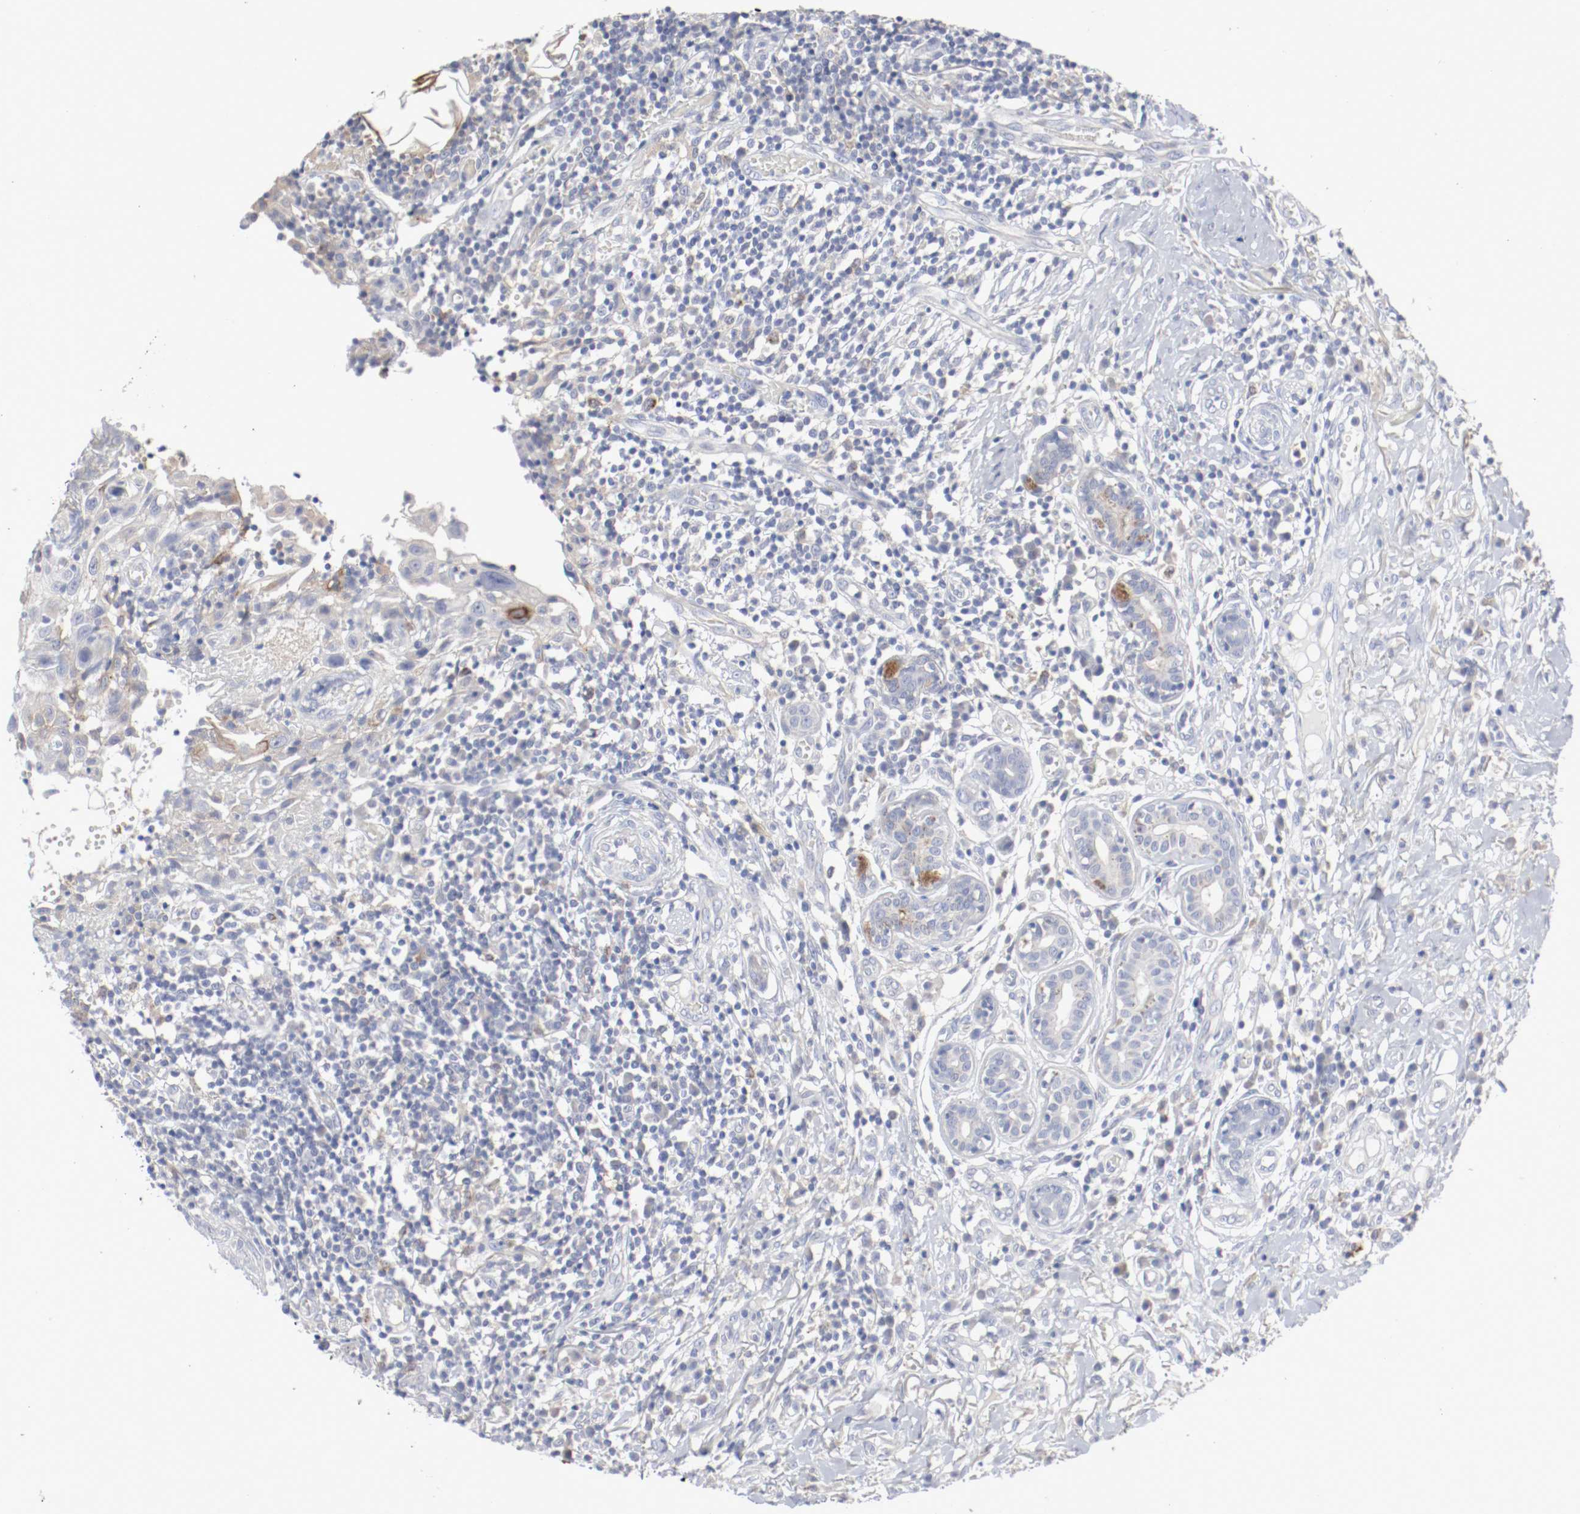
{"staining": {"intensity": "weak", "quantity": "<25%", "location": "cytoplasmic/membranous"}, "tissue": "thyroid cancer", "cell_type": "Tumor cells", "image_type": "cancer", "snomed": [{"axis": "morphology", "description": "Carcinoma, NOS"}, {"axis": "topography", "description": "Thyroid gland"}], "caption": "Photomicrograph shows no significant protein staining in tumor cells of thyroid cancer. Brightfield microscopy of immunohistochemistry stained with DAB (brown) and hematoxylin (blue), captured at high magnification.", "gene": "FGFBP1", "patient": {"sex": "female", "age": 77}}